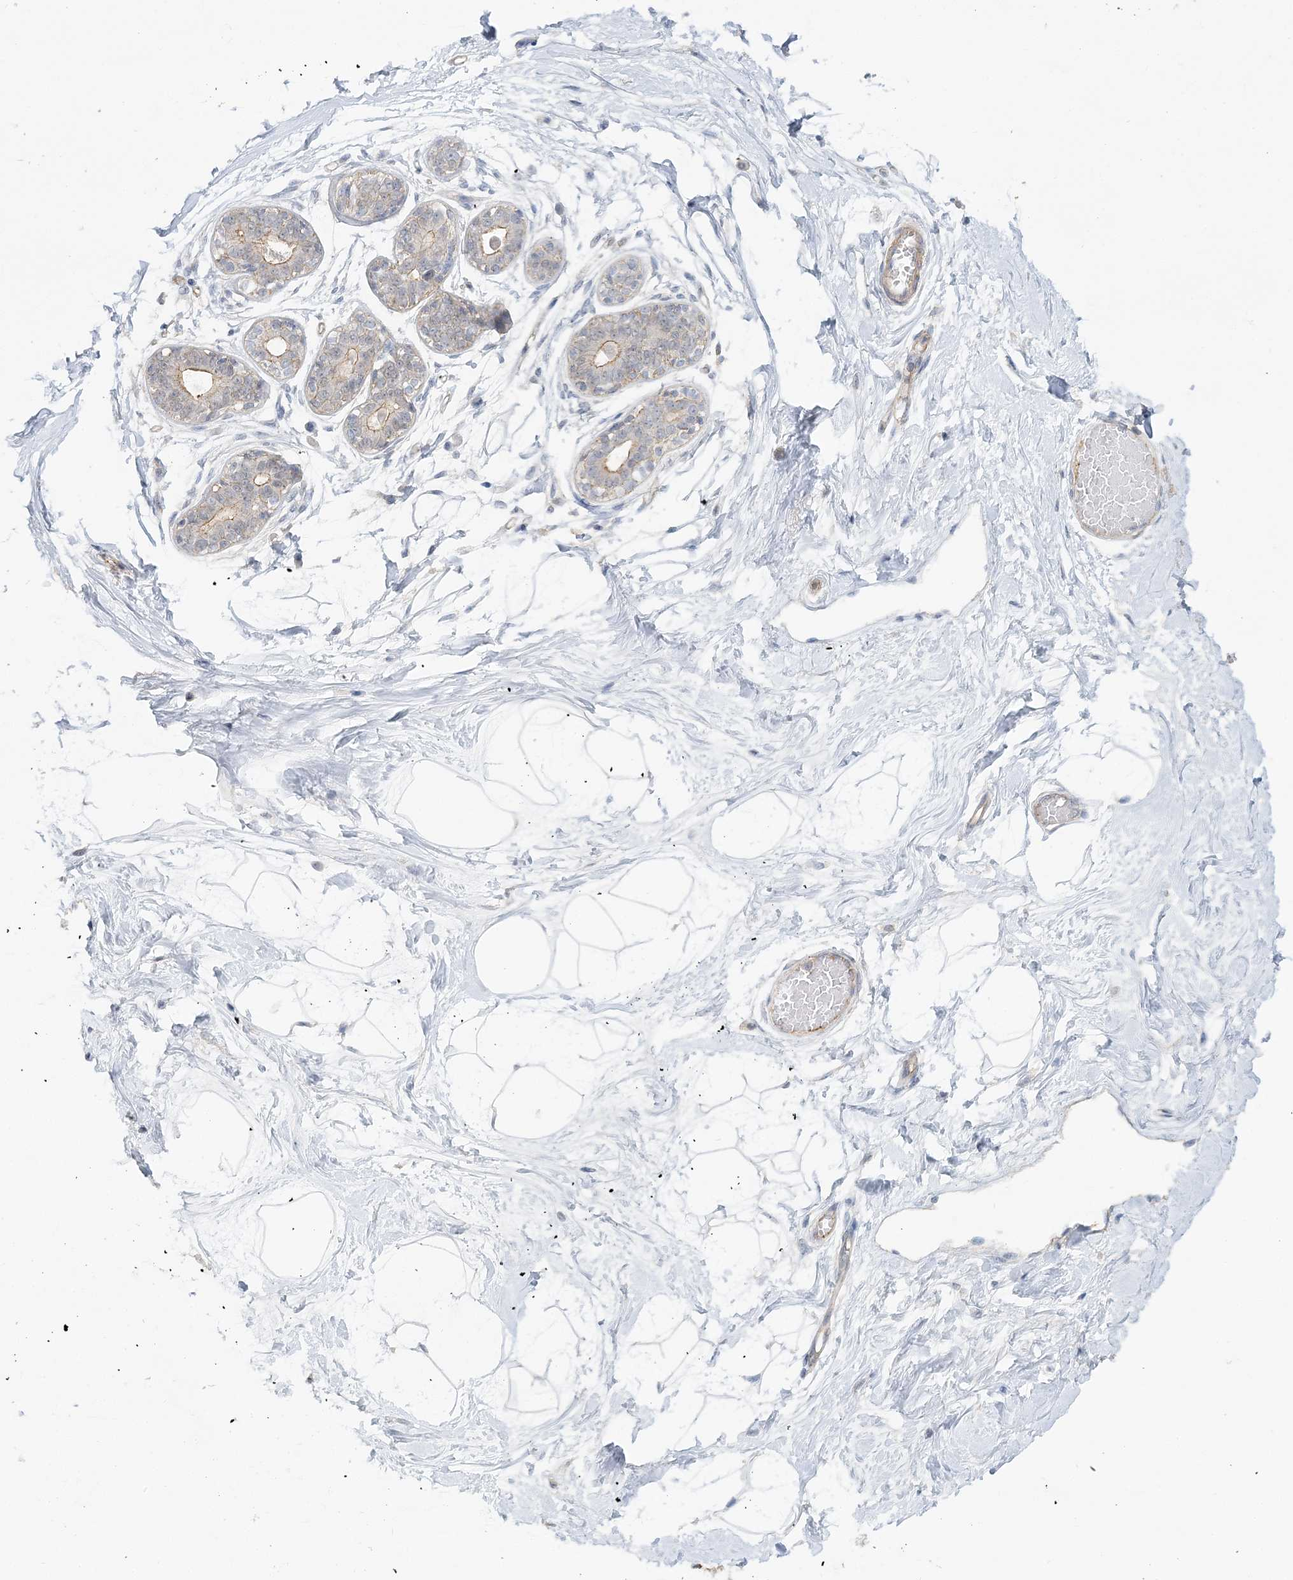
{"staining": {"intensity": "negative", "quantity": "none", "location": "none"}, "tissue": "breast", "cell_type": "Adipocytes", "image_type": "normal", "snomed": [{"axis": "morphology", "description": "Normal tissue, NOS"}, {"axis": "topography", "description": "Breast"}], "caption": "The photomicrograph reveals no staining of adipocytes in normal breast.", "gene": "MAT2B", "patient": {"sex": "female", "age": 45}}